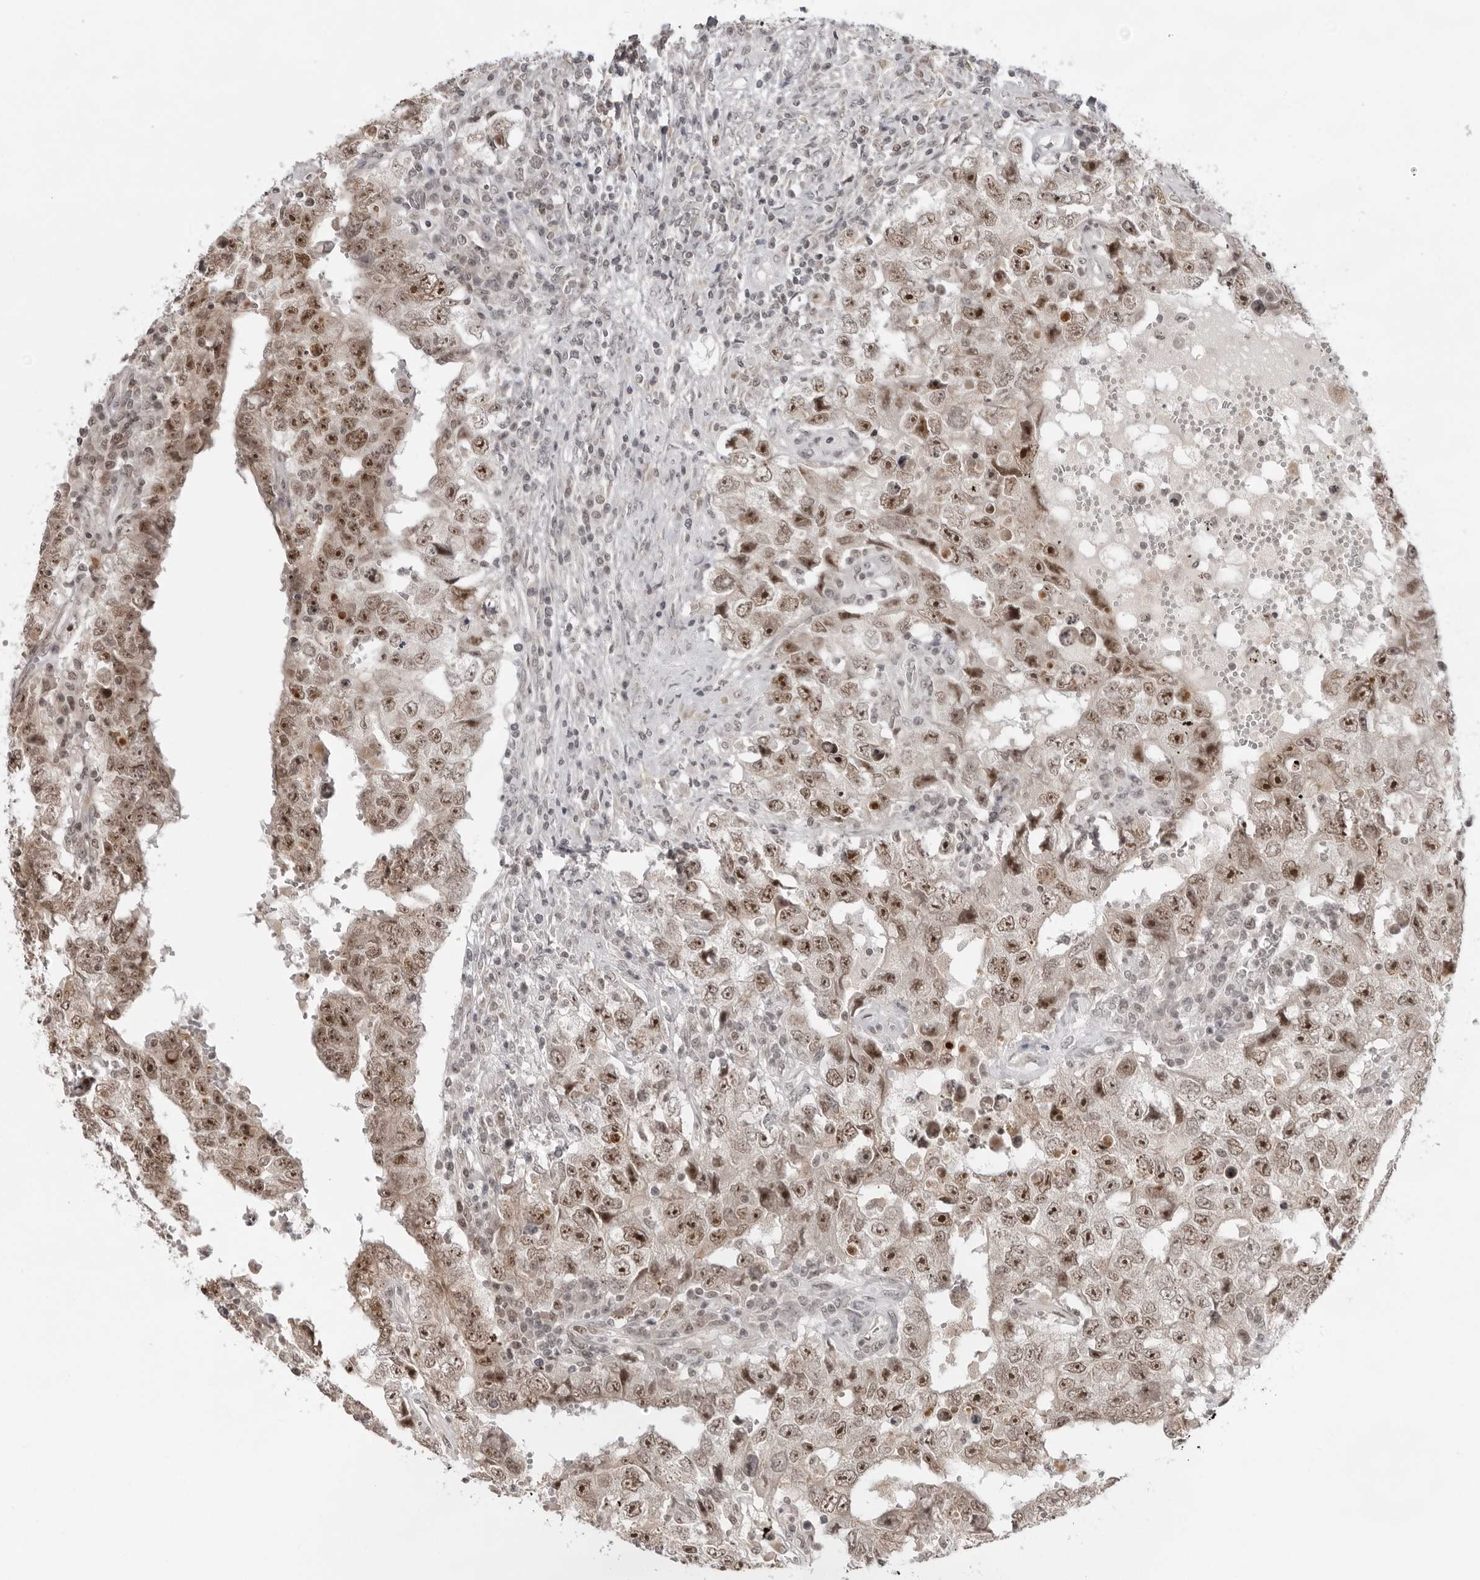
{"staining": {"intensity": "moderate", "quantity": ">75%", "location": "nuclear"}, "tissue": "testis cancer", "cell_type": "Tumor cells", "image_type": "cancer", "snomed": [{"axis": "morphology", "description": "Carcinoma, Embryonal, NOS"}, {"axis": "topography", "description": "Testis"}], "caption": "Immunohistochemical staining of human testis cancer (embryonal carcinoma) shows medium levels of moderate nuclear protein expression in approximately >75% of tumor cells. (Stains: DAB (3,3'-diaminobenzidine) in brown, nuclei in blue, Microscopy: brightfield microscopy at high magnification).", "gene": "EXOSC10", "patient": {"sex": "male", "age": 26}}